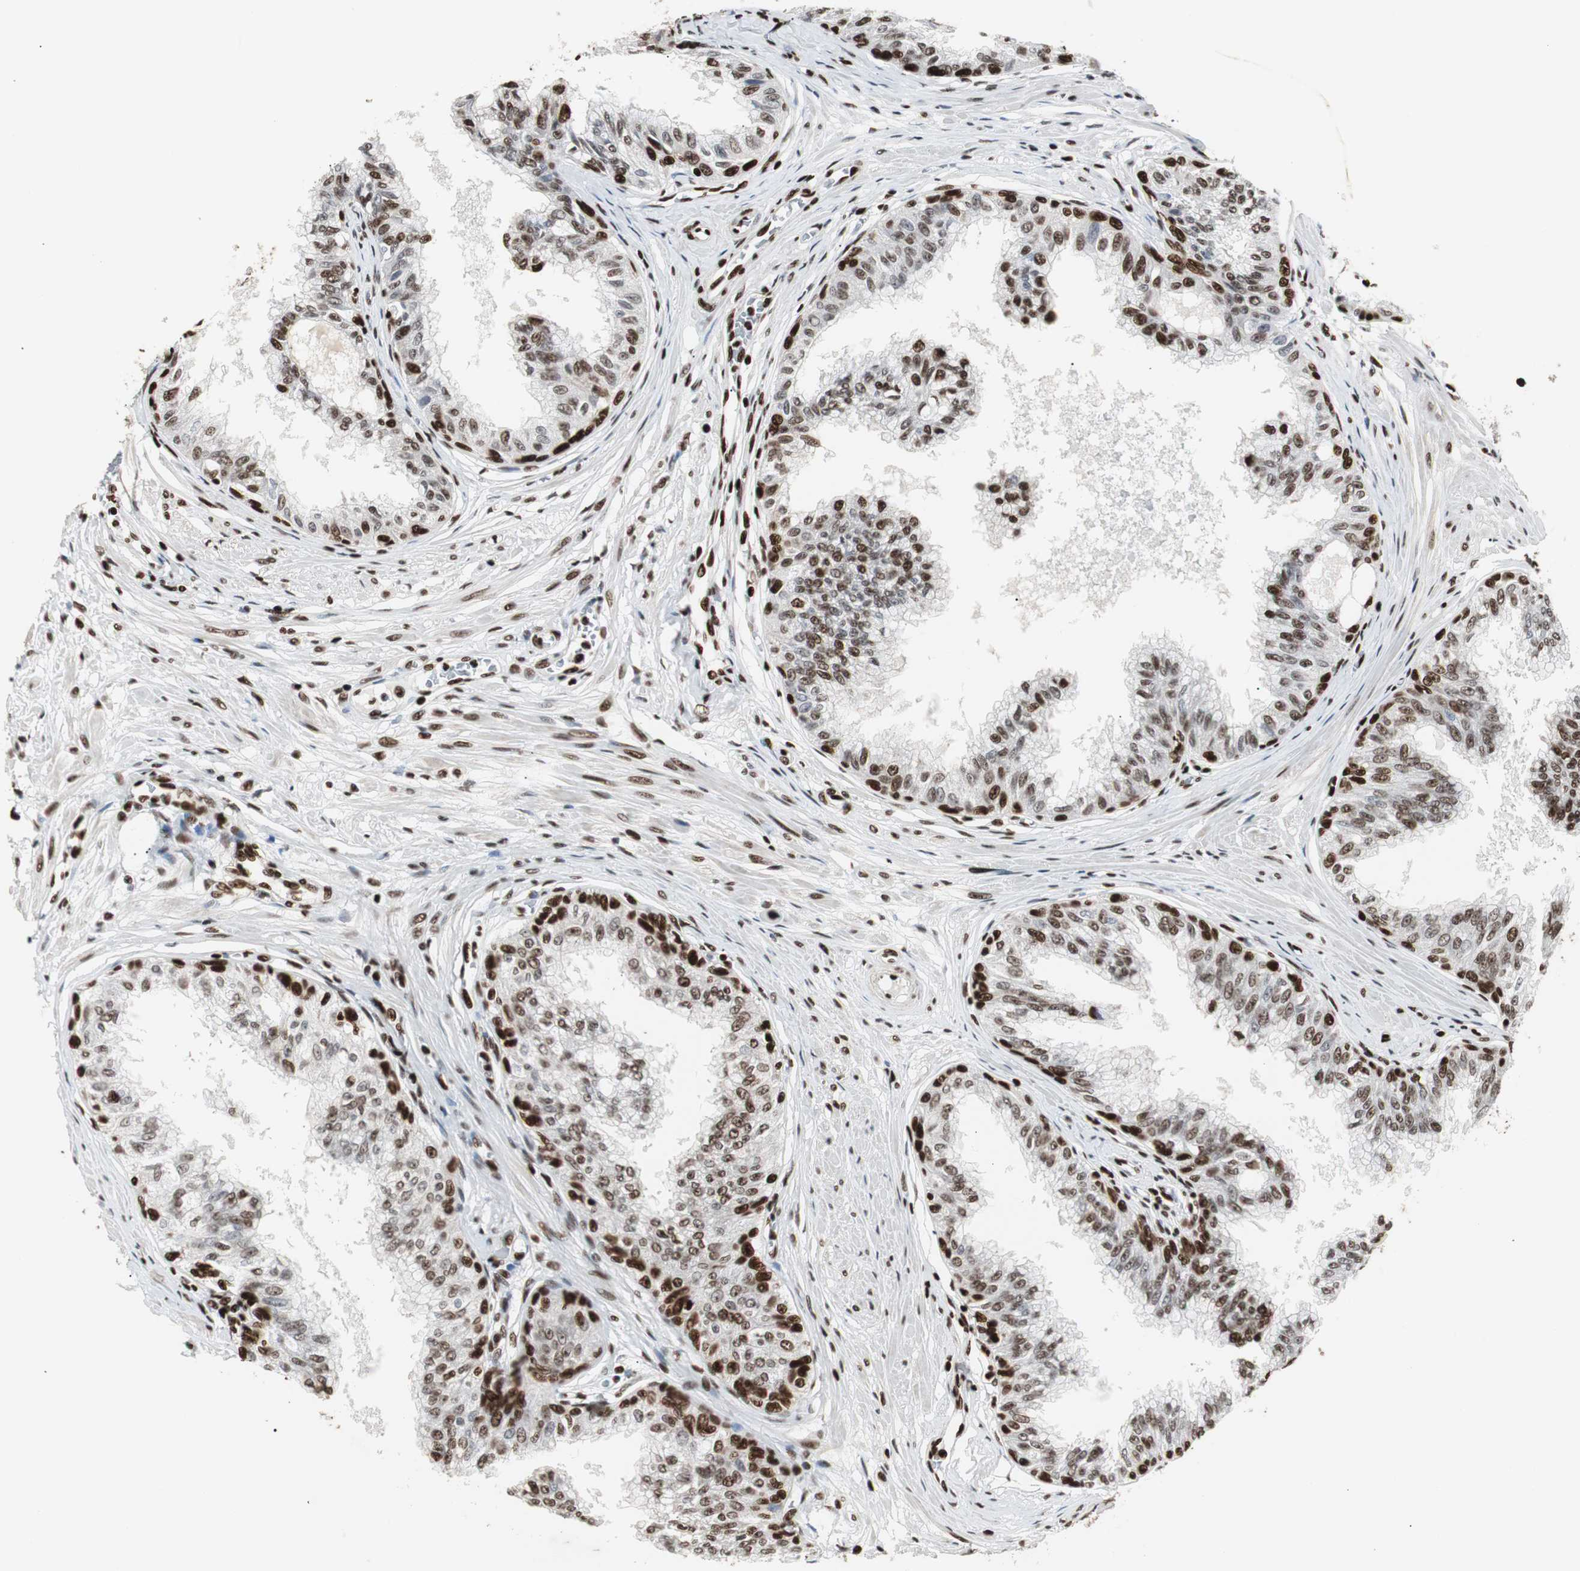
{"staining": {"intensity": "strong", "quantity": ">75%", "location": "nuclear"}, "tissue": "prostate", "cell_type": "Glandular cells", "image_type": "normal", "snomed": [{"axis": "morphology", "description": "Normal tissue, NOS"}, {"axis": "topography", "description": "Prostate"}, {"axis": "topography", "description": "Seminal veicle"}], "caption": "High-magnification brightfield microscopy of normal prostate stained with DAB (3,3'-diaminobenzidine) (brown) and counterstained with hematoxylin (blue). glandular cells exhibit strong nuclear staining is appreciated in approximately>75% of cells.", "gene": "MTA2", "patient": {"sex": "male", "age": 60}}